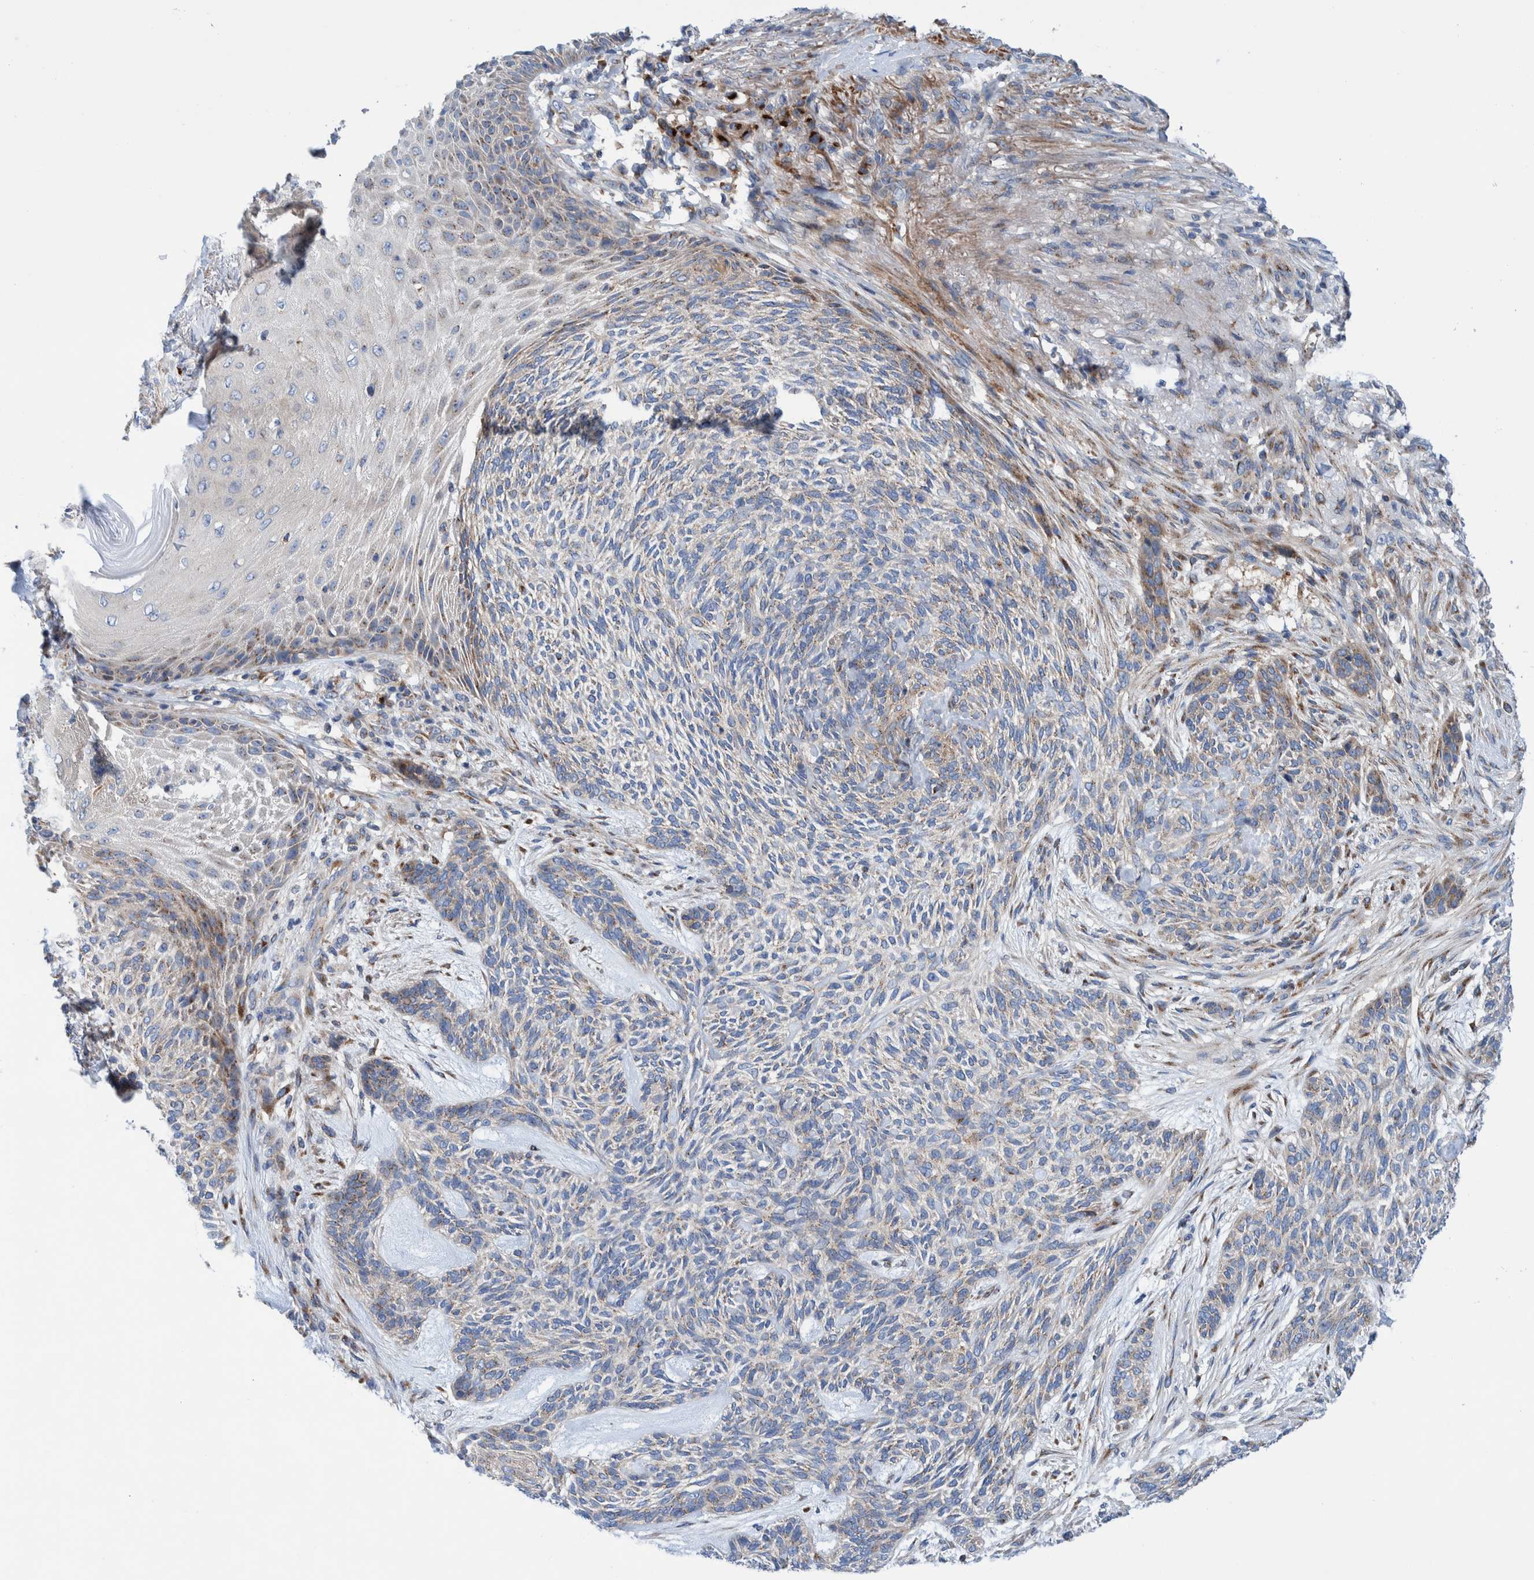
{"staining": {"intensity": "weak", "quantity": "<25%", "location": "cytoplasmic/membranous"}, "tissue": "skin cancer", "cell_type": "Tumor cells", "image_type": "cancer", "snomed": [{"axis": "morphology", "description": "Basal cell carcinoma"}, {"axis": "topography", "description": "Skin"}], "caption": "A photomicrograph of human basal cell carcinoma (skin) is negative for staining in tumor cells.", "gene": "TRIM58", "patient": {"sex": "male", "age": 55}}